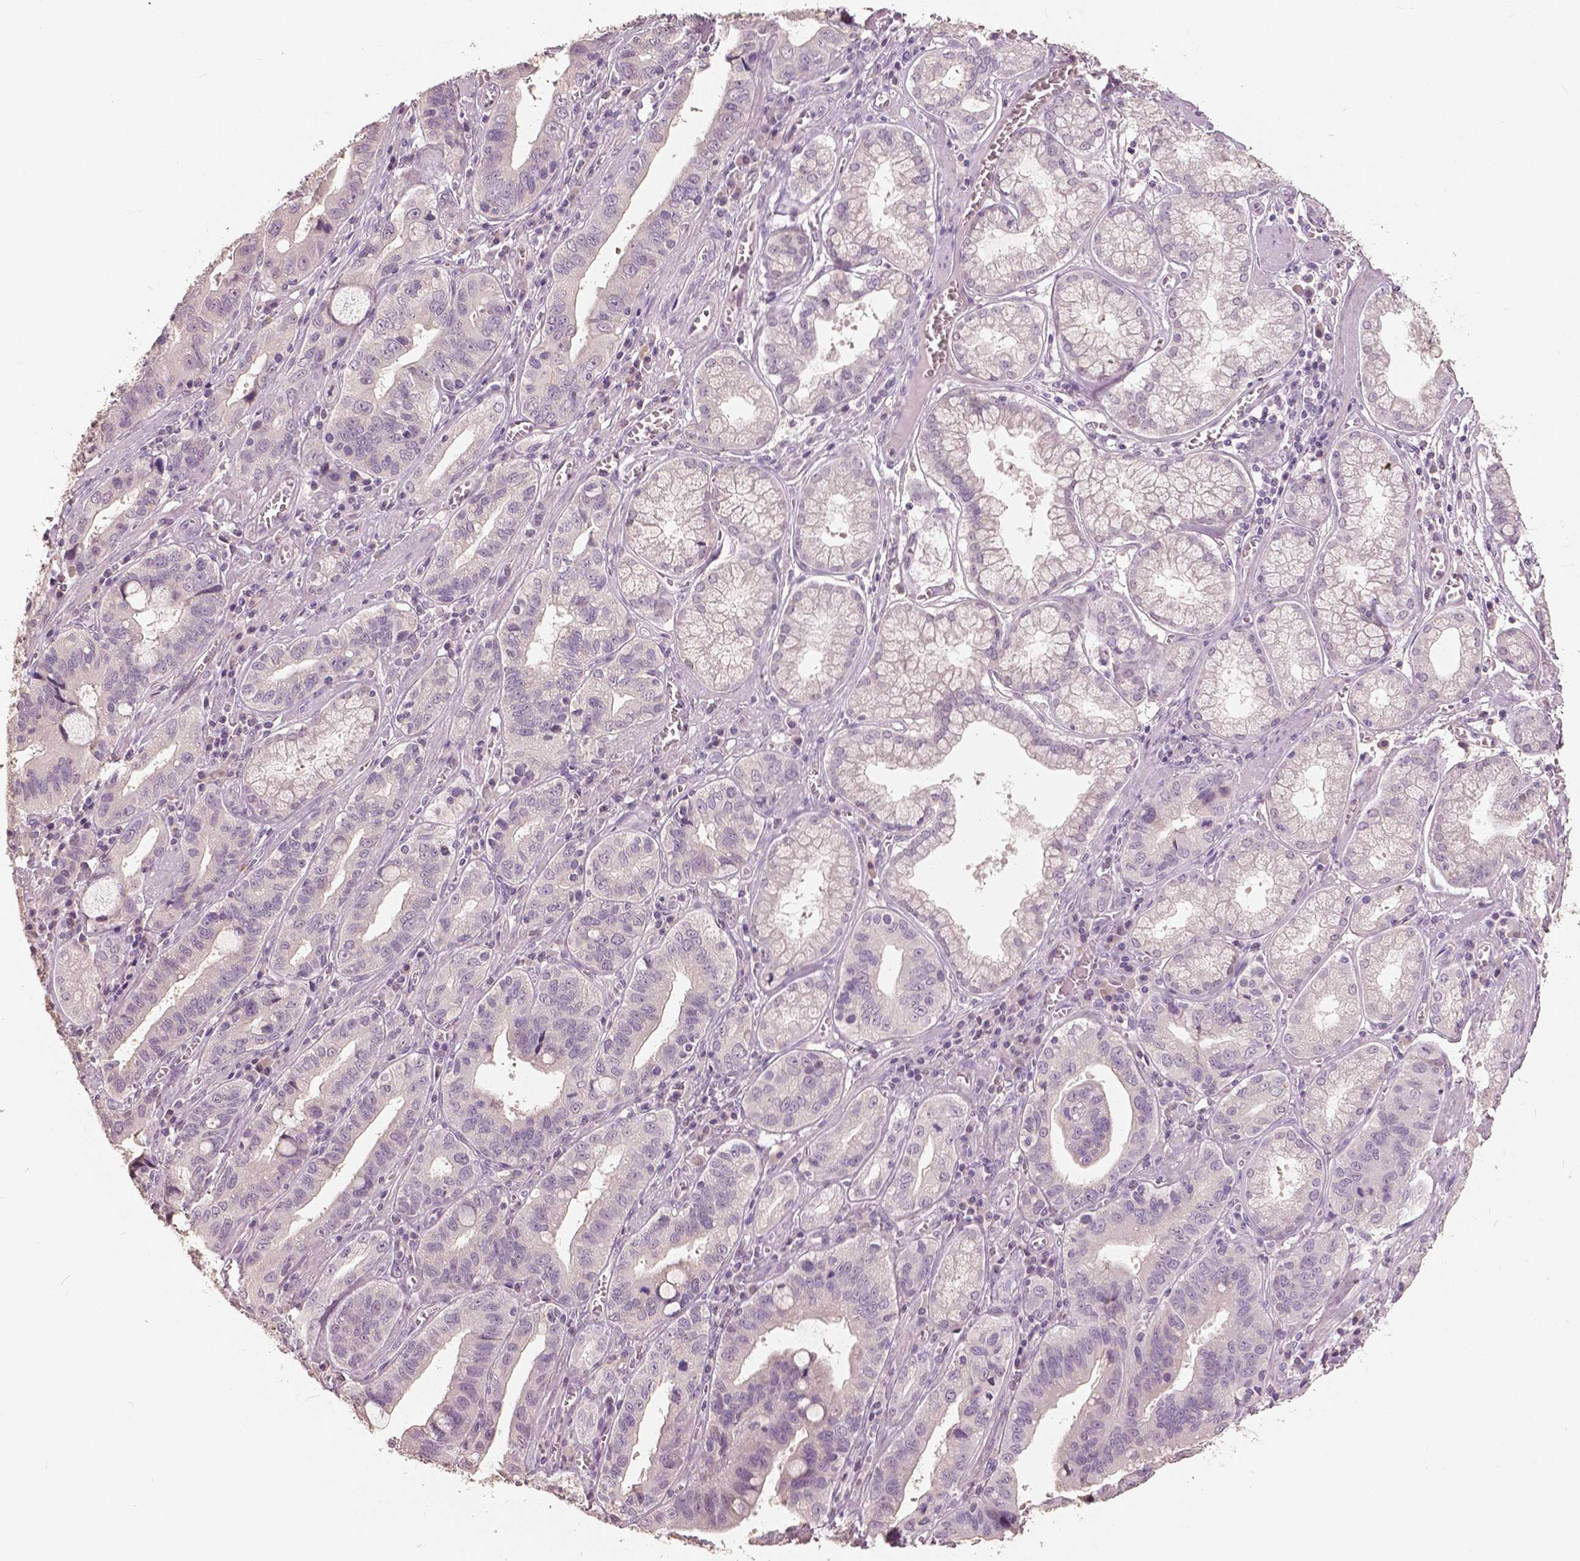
{"staining": {"intensity": "negative", "quantity": "none", "location": "none"}, "tissue": "stomach cancer", "cell_type": "Tumor cells", "image_type": "cancer", "snomed": [{"axis": "morphology", "description": "Adenocarcinoma, NOS"}, {"axis": "topography", "description": "Stomach, lower"}], "caption": "Immunohistochemical staining of human adenocarcinoma (stomach) displays no significant staining in tumor cells. (Immunohistochemistry, brightfield microscopy, high magnification).", "gene": "NANOG", "patient": {"sex": "female", "age": 76}}